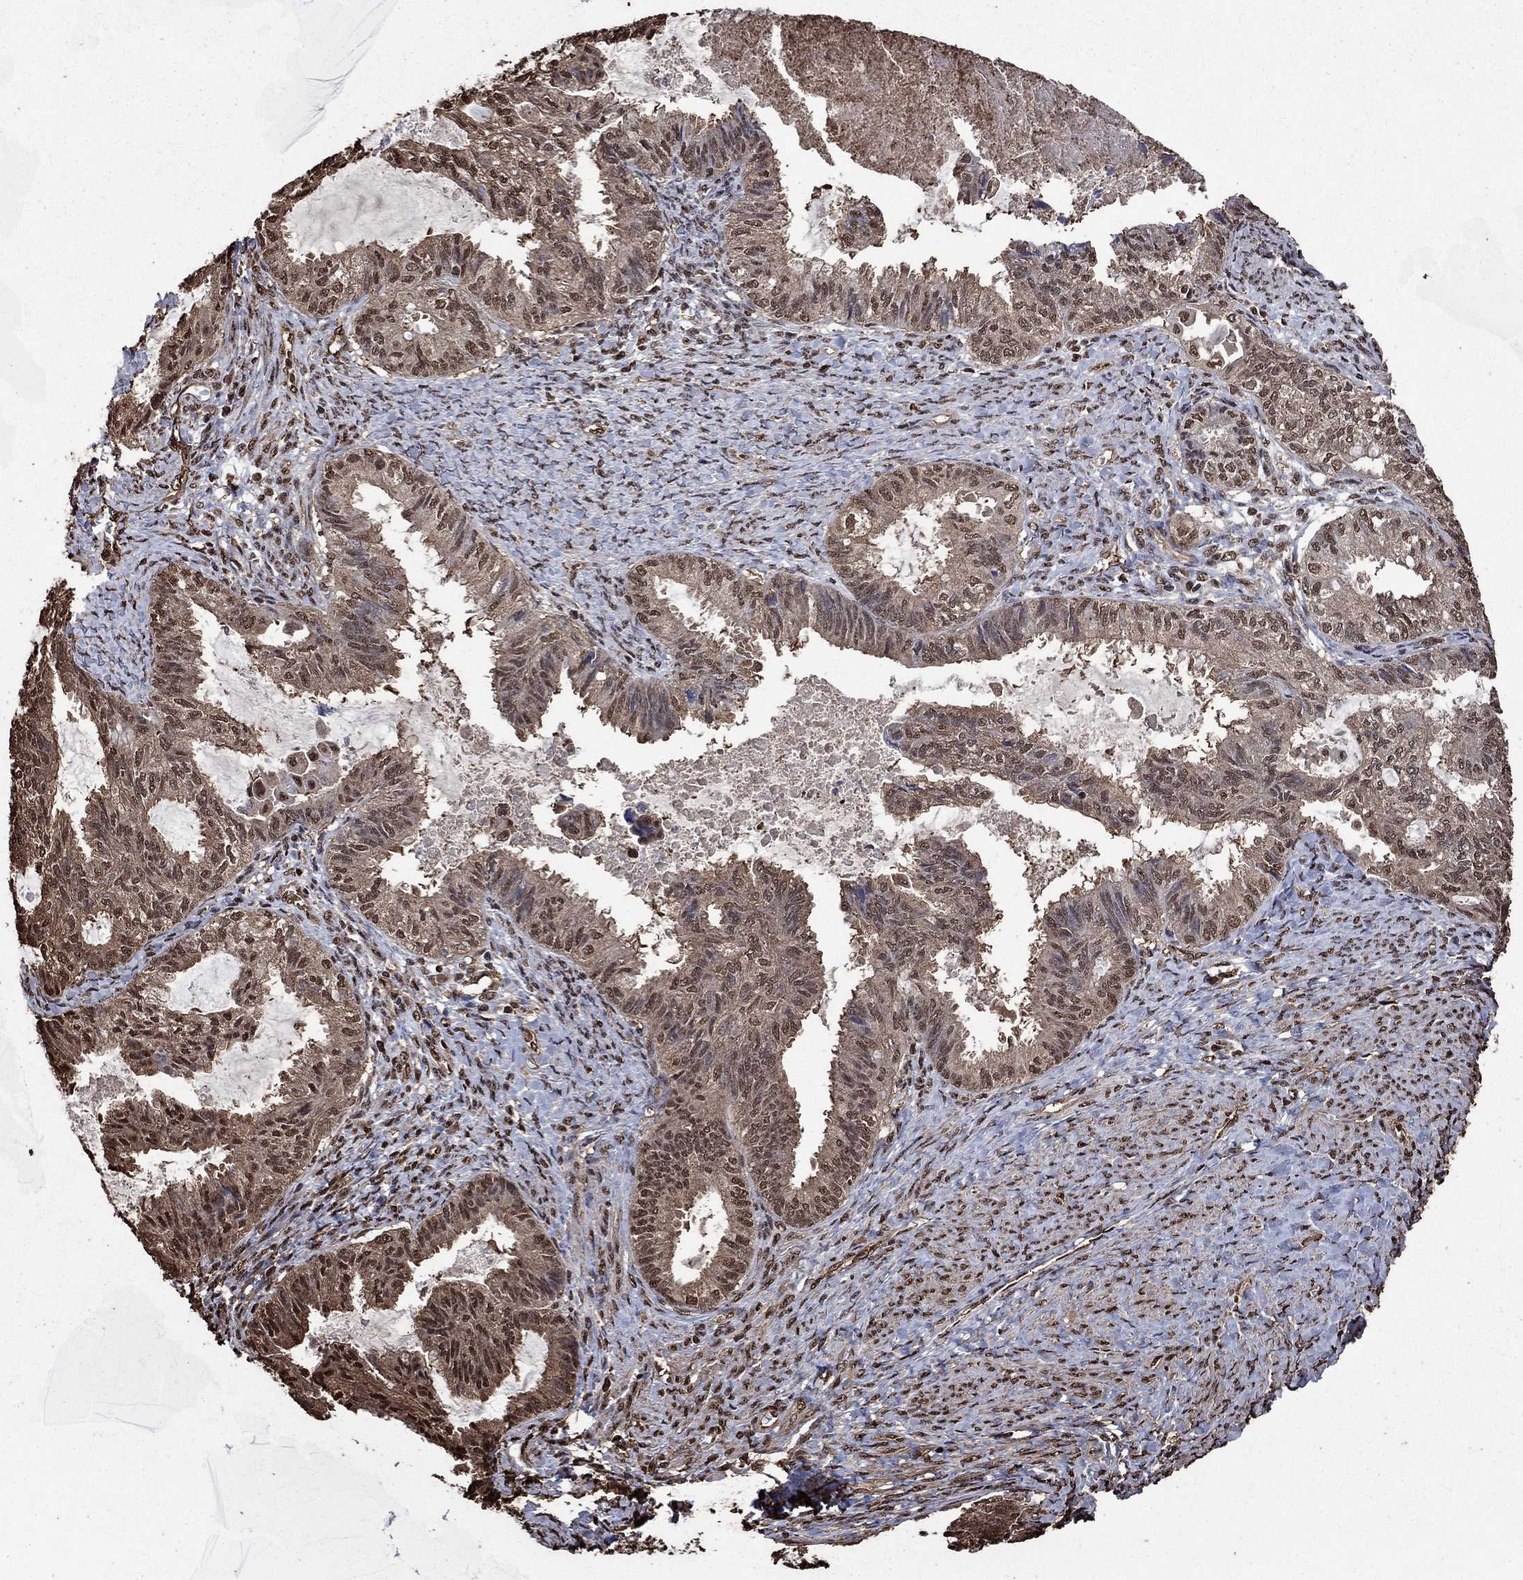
{"staining": {"intensity": "weak", "quantity": "<25%", "location": "cytoplasmic/membranous"}, "tissue": "endometrial cancer", "cell_type": "Tumor cells", "image_type": "cancer", "snomed": [{"axis": "morphology", "description": "Adenocarcinoma, NOS"}, {"axis": "topography", "description": "Endometrium"}], "caption": "Immunohistochemical staining of endometrial adenocarcinoma shows no significant staining in tumor cells.", "gene": "GAPDH", "patient": {"sex": "female", "age": 86}}